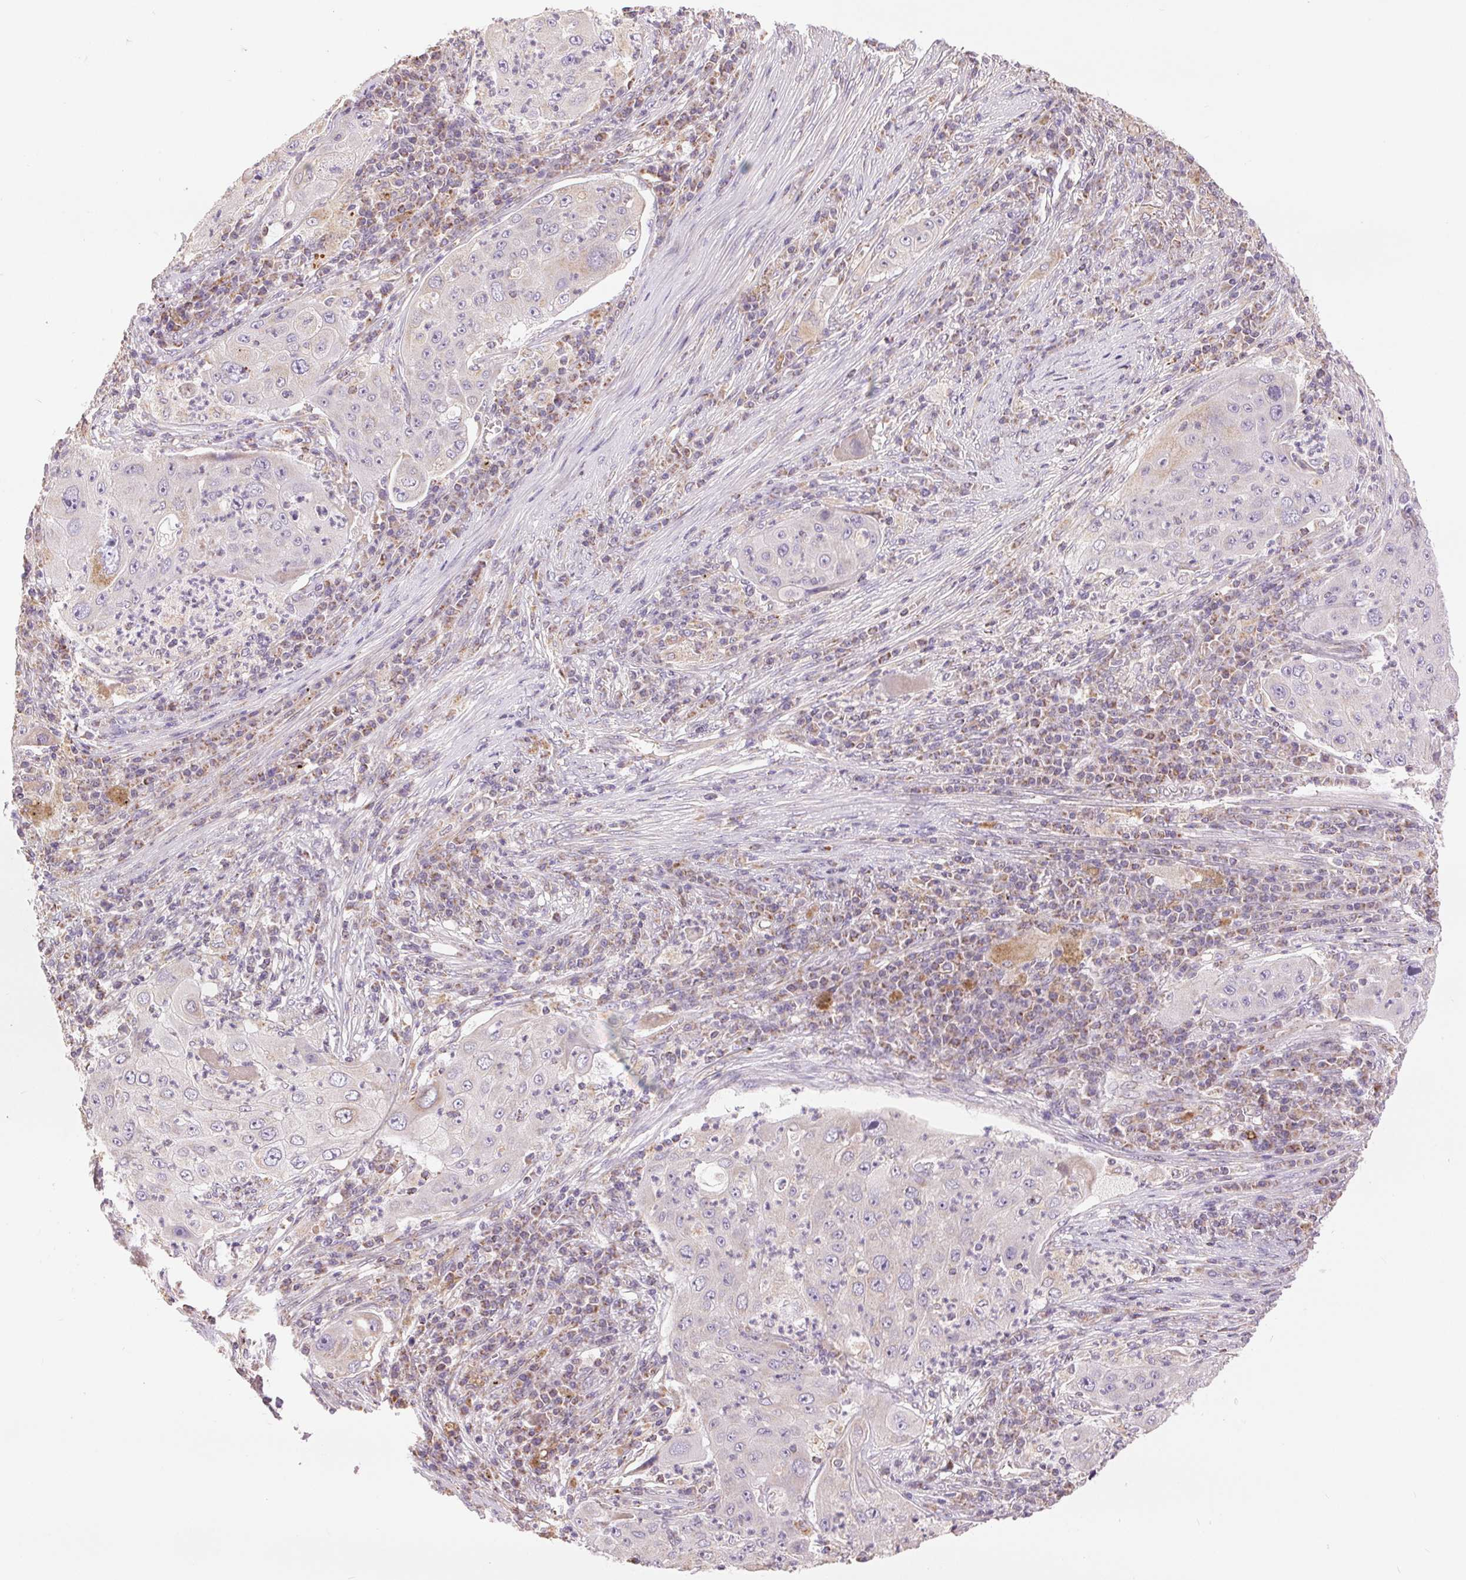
{"staining": {"intensity": "negative", "quantity": "none", "location": "none"}, "tissue": "lung cancer", "cell_type": "Tumor cells", "image_type": "cancer", "snomed": [{"axis": "morphology", "description": "Squamous cell carcinoma, NOS"}, {"axis": "topography", "description": "Lung"}], "caption": "This is a micrograph of immunohistochemistry staining of lung cancer, which shows no expression in tumor cells.", "gene": "DGUOK", "patient": {"sex": "female", "age": 59}}